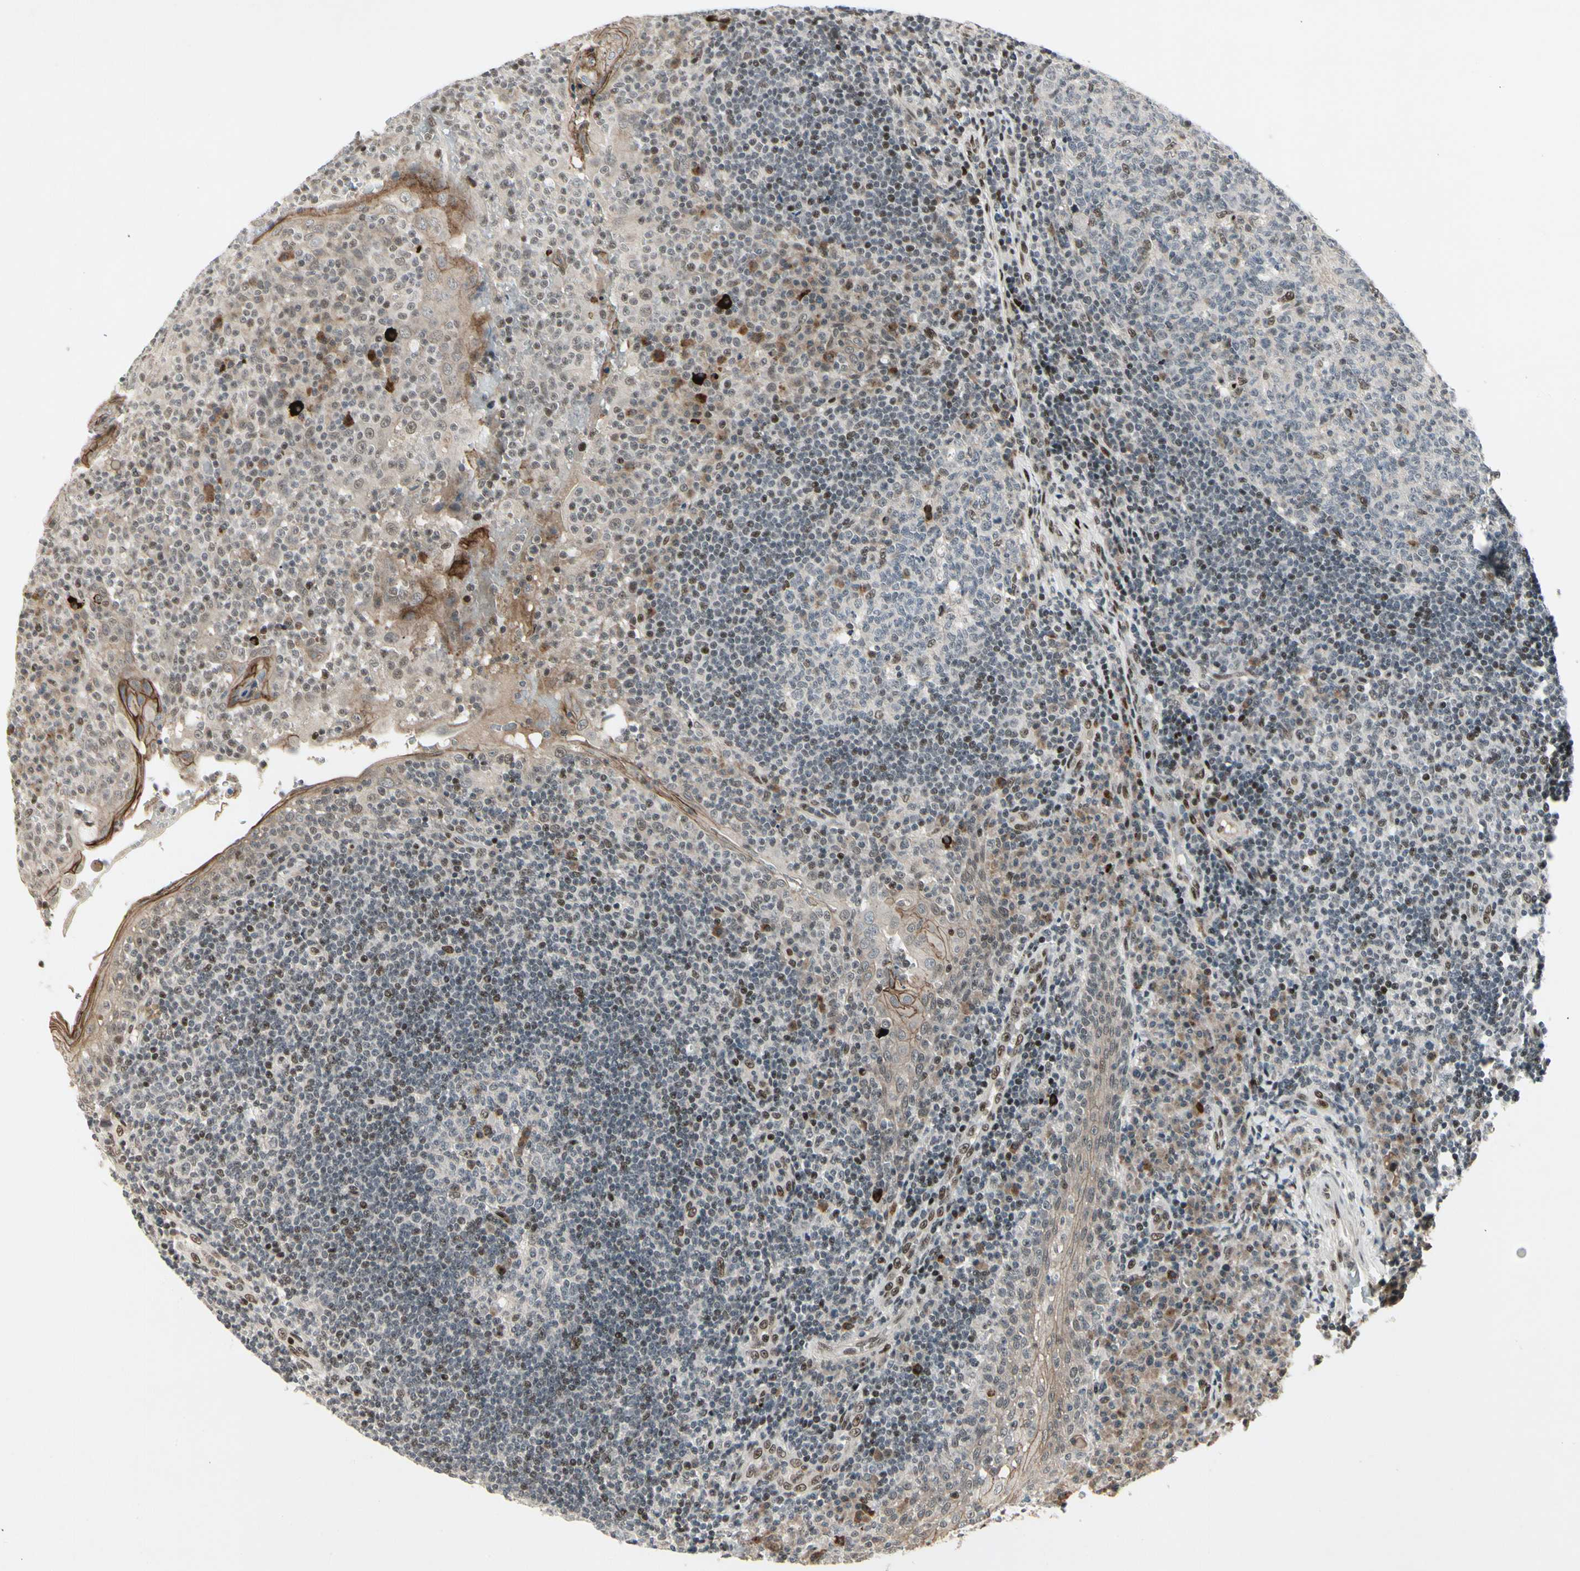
{"staining": {"intensity": "moderate", "quantity": "<25%", "location": "nuclear"}, "tissue": "tonsil", "cell_type": "Germinal center cells", "image_type": "normal", "snomed": [{"axis": "morphology", "description": "Normal tissue, NOS"}, {"axis": "topography", "description": "Tonsil"}], "caption": "Human tonsil stained for a protein (brown) shows moderate nuclear positive expression in about <25% of germinal center cells.", "gene": "FOXJ2", "patient": {"sex": "female", "age": 40}}